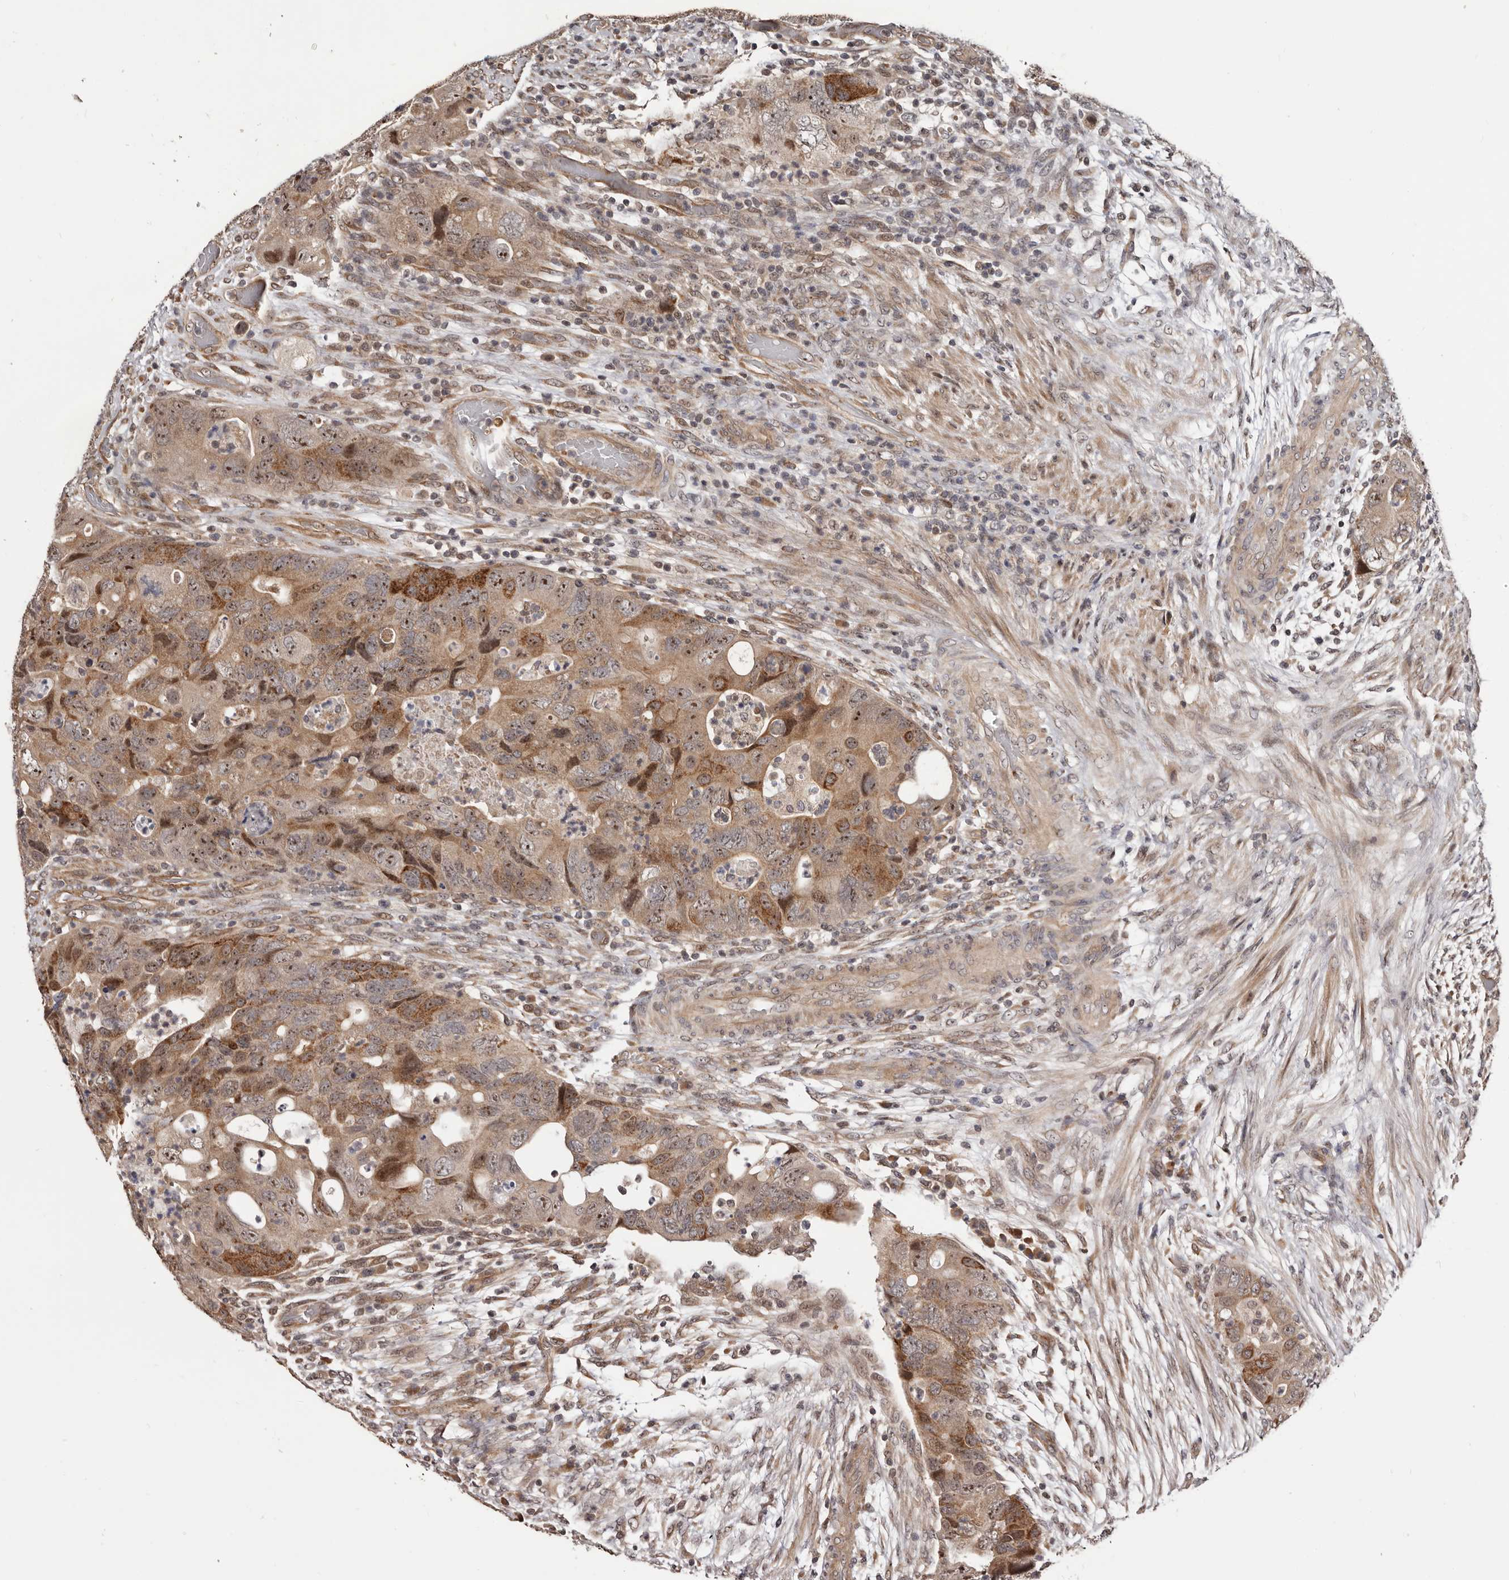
{"staining": {"intensity": "moderate", "quantity": ">75%", "location": "cytoplasmic/membranous,nuclear"}, "tissue": "colorectal cancer", "cell_type": "Tumor cells", "image_type": "cancer", "snomed": [{"axis": "morphology", "description": "Adenocarcinoma, NOS"}, {"axis": "topography", "description": "Rectum"}], "caption": "Tumor cells show moderate cytoplasmic/membranous and nuclear positivity in approximately >75% of cells in colorectal cancer (adenocarcinoma).", "gene": "NOL12", "patient": {"sex": "male", "age": 63}}